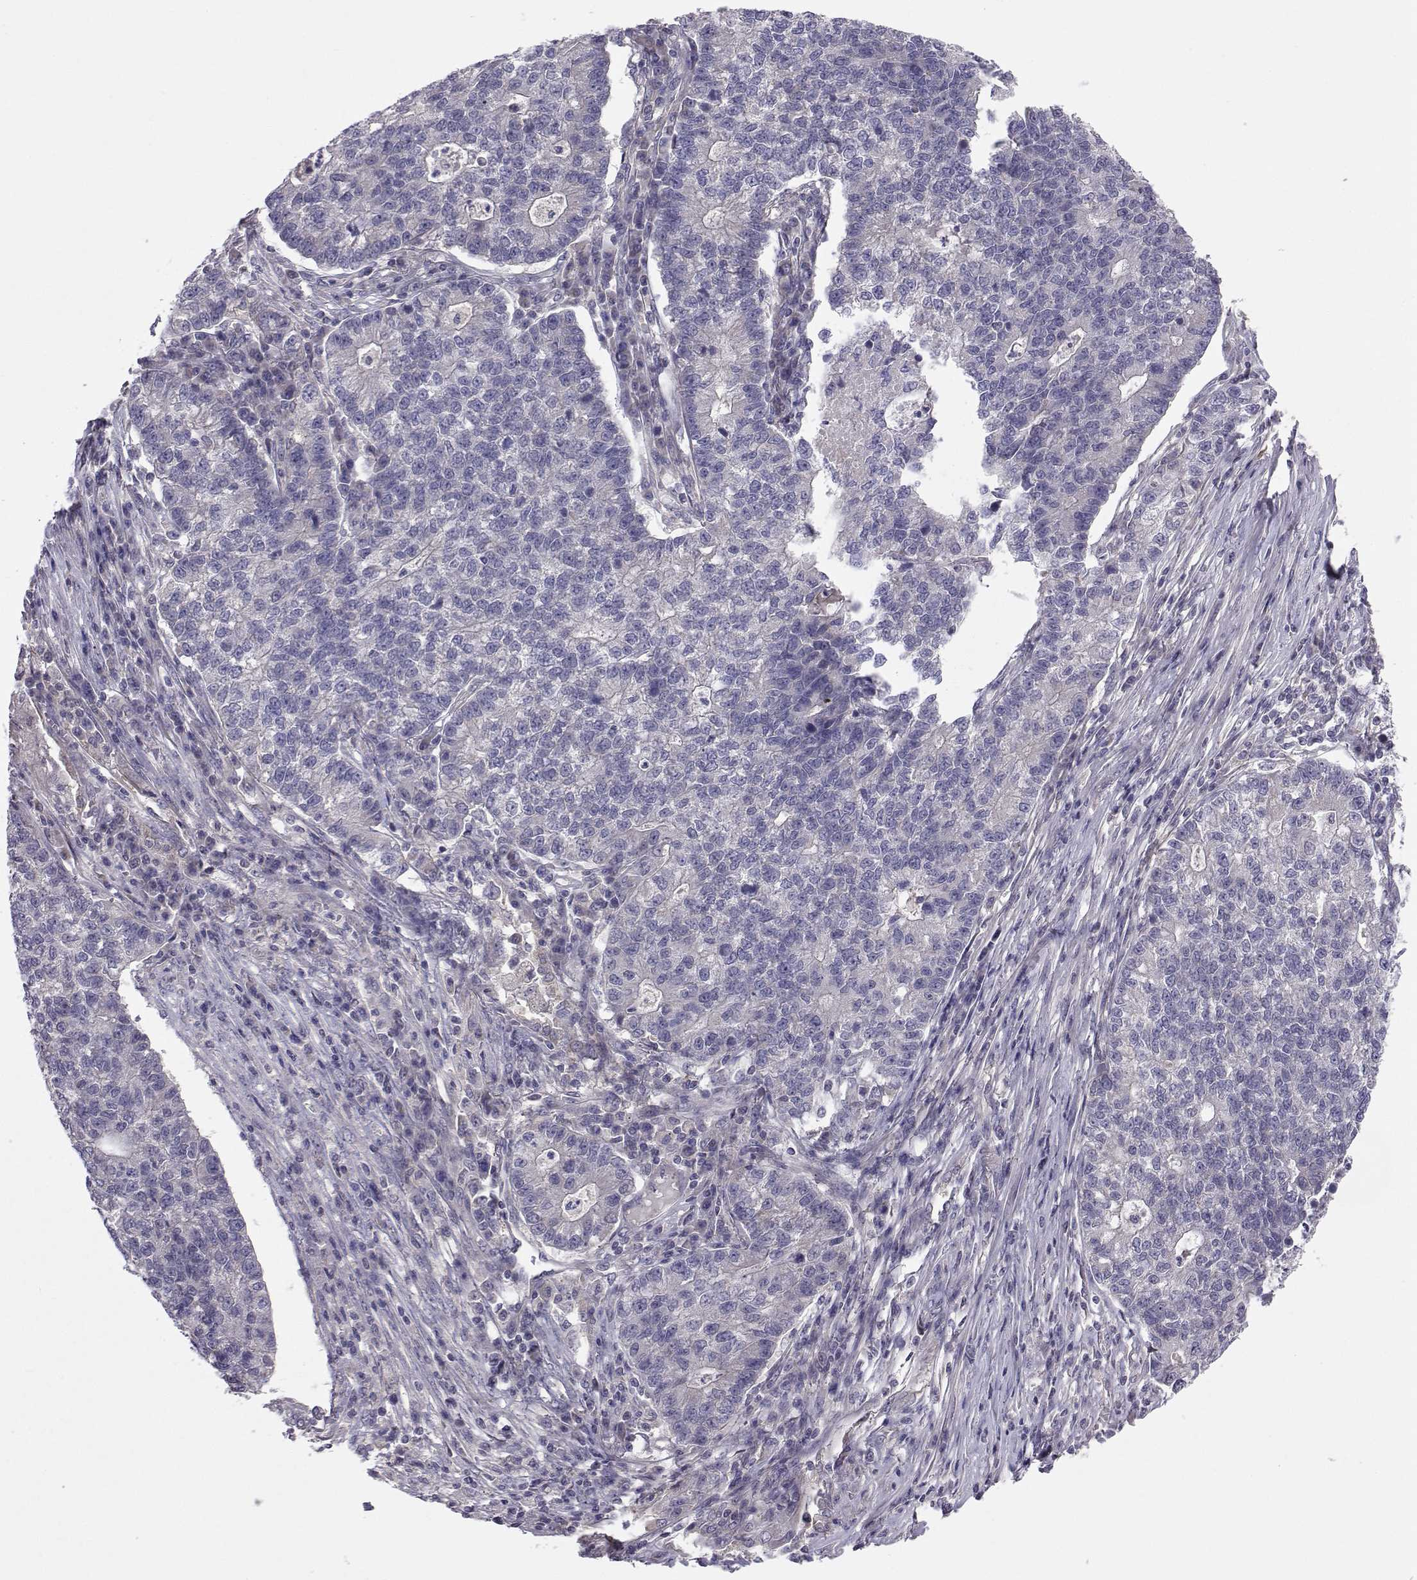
{"staining": {"intensity": "negative", "quantity": "none", "location": "none"}, "tissue": "lung cancer", "cell_type": "Tumor cells", "image_type": "cancer", "snomed": [{"axis": "morphology", "description": "Adenocarcinoma, NOS"}, {"axis": "topography", "description": "Lung"}], "caption": "Adenocarcinoma (lung) stained for a protein using immunohistochemistry (IHC) shows no staining tumor cells.", "gene": "PEX5L", "patient": {"sex": "male", "age": 57}}